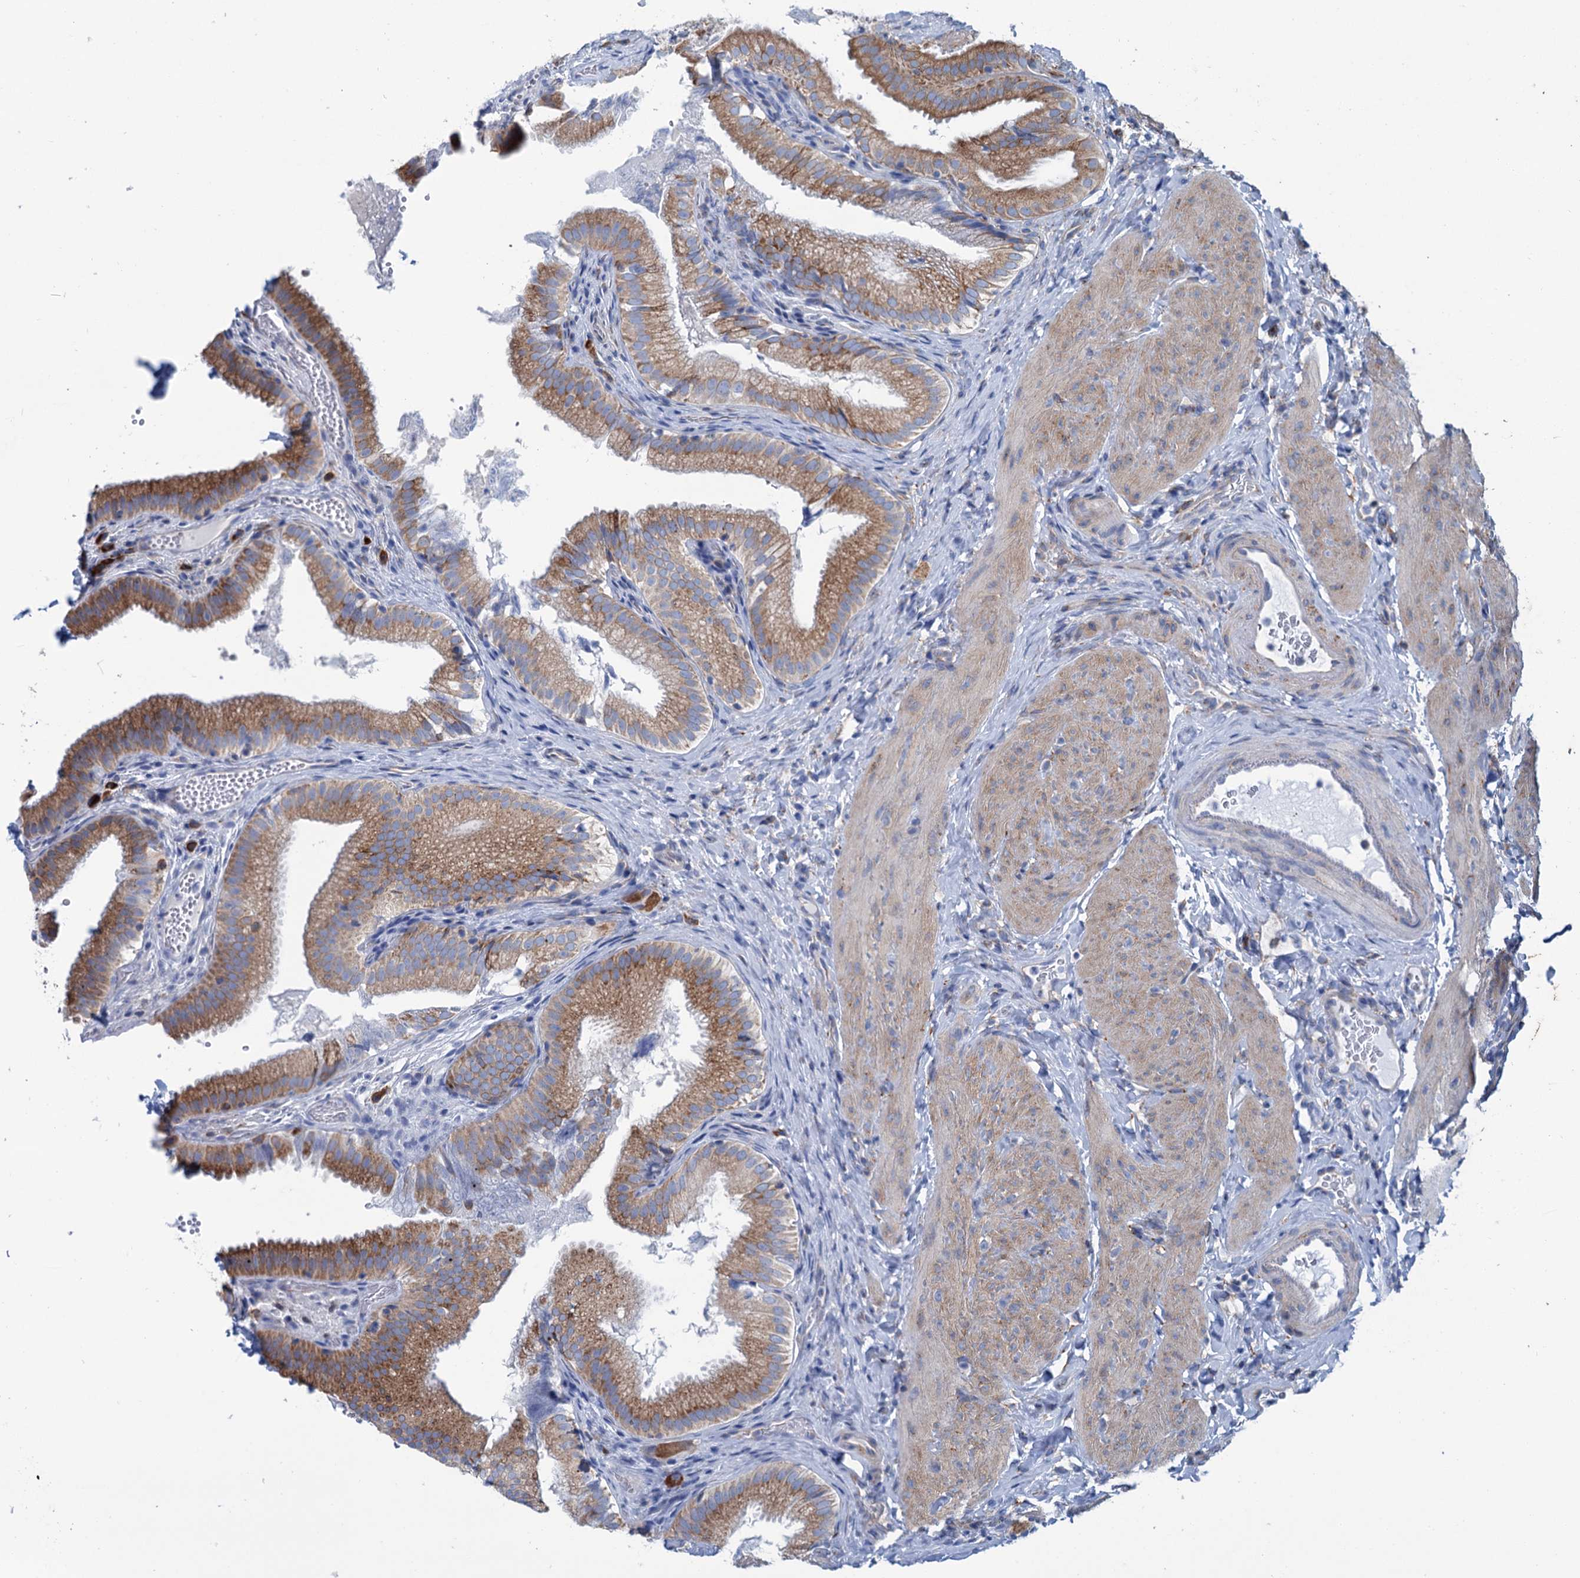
{"staining": {"intensity": "moderate", "quantity": ">75%", "location": "cytoplasmic/membranous"}, "tissue": "gallbladder", "cell_type": "Glandular cells", "image_type": "normal", "snomed": [{"axis": "morphology", "description": "Normal tissue, NOS"}, {"axis": "topography", "description": "Gallbladder"}], "caption": "Protein staining by immunohistochemistry (IHC) shows moderate cytoplasmic/membranous positivity in about >75% of glandular cells in normal gallbladder.", "gene": "SHE", "patient": {"sex": "female", "age": 30}}